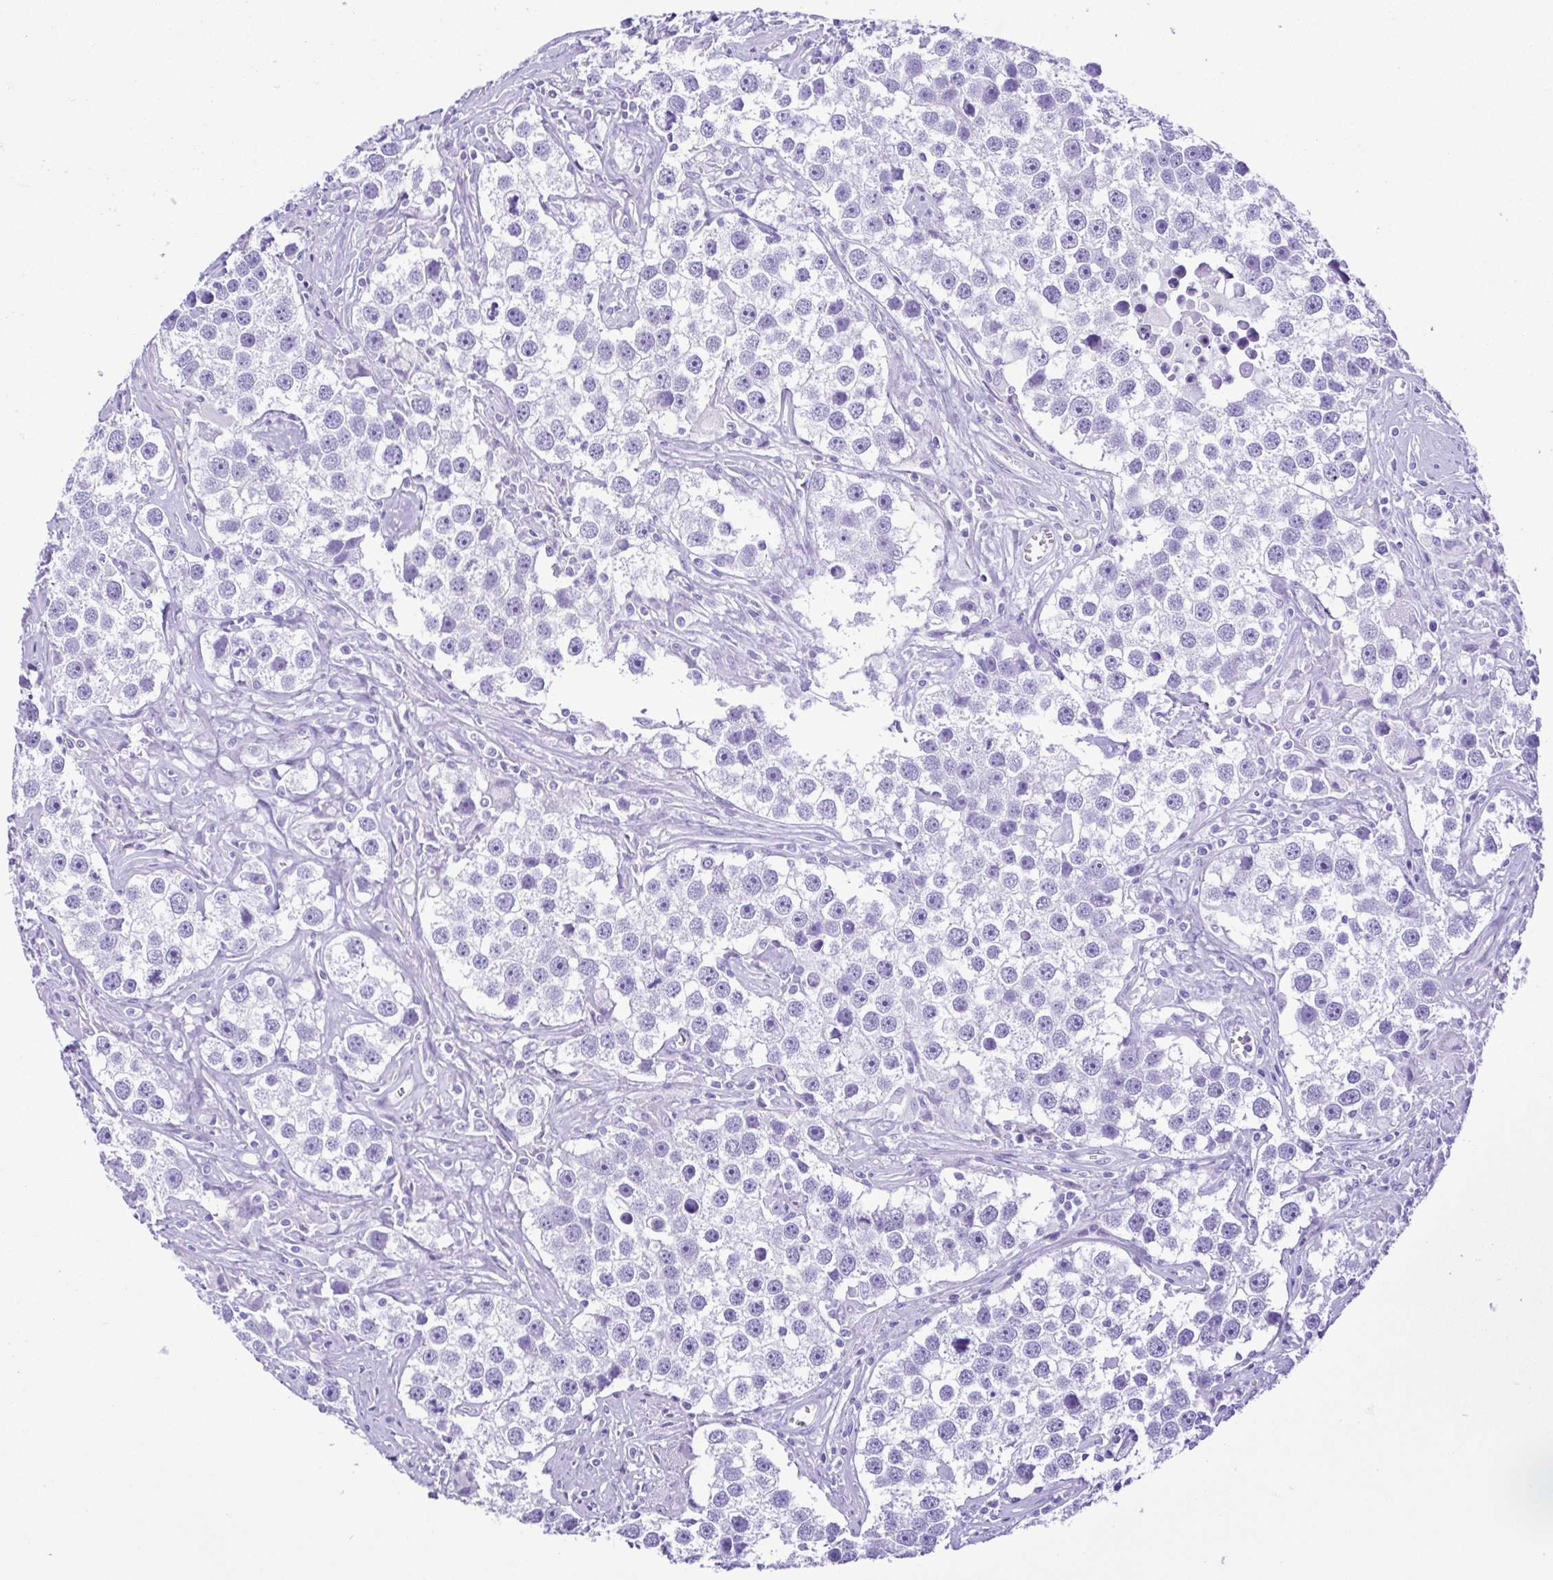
{"staining": {"intensity": "negative", "quantity": "none", "location": "none"}, "tissue": "testis cancer", "cell_type": "Tumor cells", "image_type": "cancer", "snomed": [{"axis": "morphology", "description": "Seminoma, NOS"}, {"axis": "topography", "description": "Testis"}], "caption": "Photomicrograph shows no significant protein expression in tumor cells of testis cancer (seminoma).", "gene": "SYT1", "patient": {"sex": "male", "age": 49}}